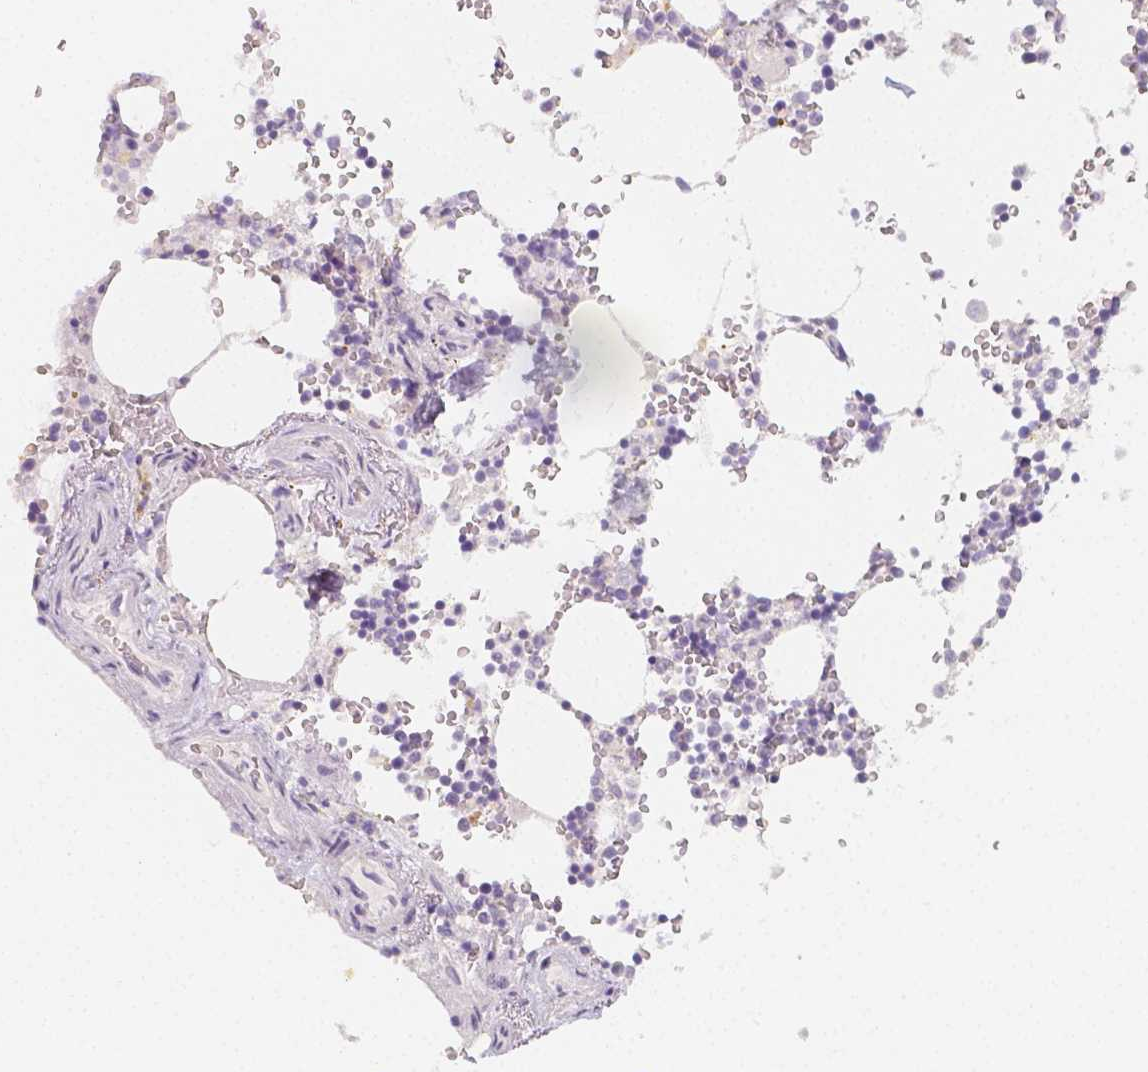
{"staining": {"intensity": "negative", "quantity": "none", "location": "none"}, "tissue": "bone marrow", "cell_type": "Hematopoietic cells", "image_type": "normal", "snomed": [{"axis": "morphology", "description": "Normal tissue, NOS"}, {"axis": "topography", "description": "Bone marrow"}], "caption": "Immunohistochemistry histopathology image of benign human bone marrow stained for a protein (brown), which demonstrates no positivity in hematopoietic cells. The staining was performed using DAB to visualize the protein expression in brown, while the nuclei were stained in blue with hematoxylin (Magnification: 20x).", "gene": "BATF", "patient": {"sex": "male", "age": 54}}